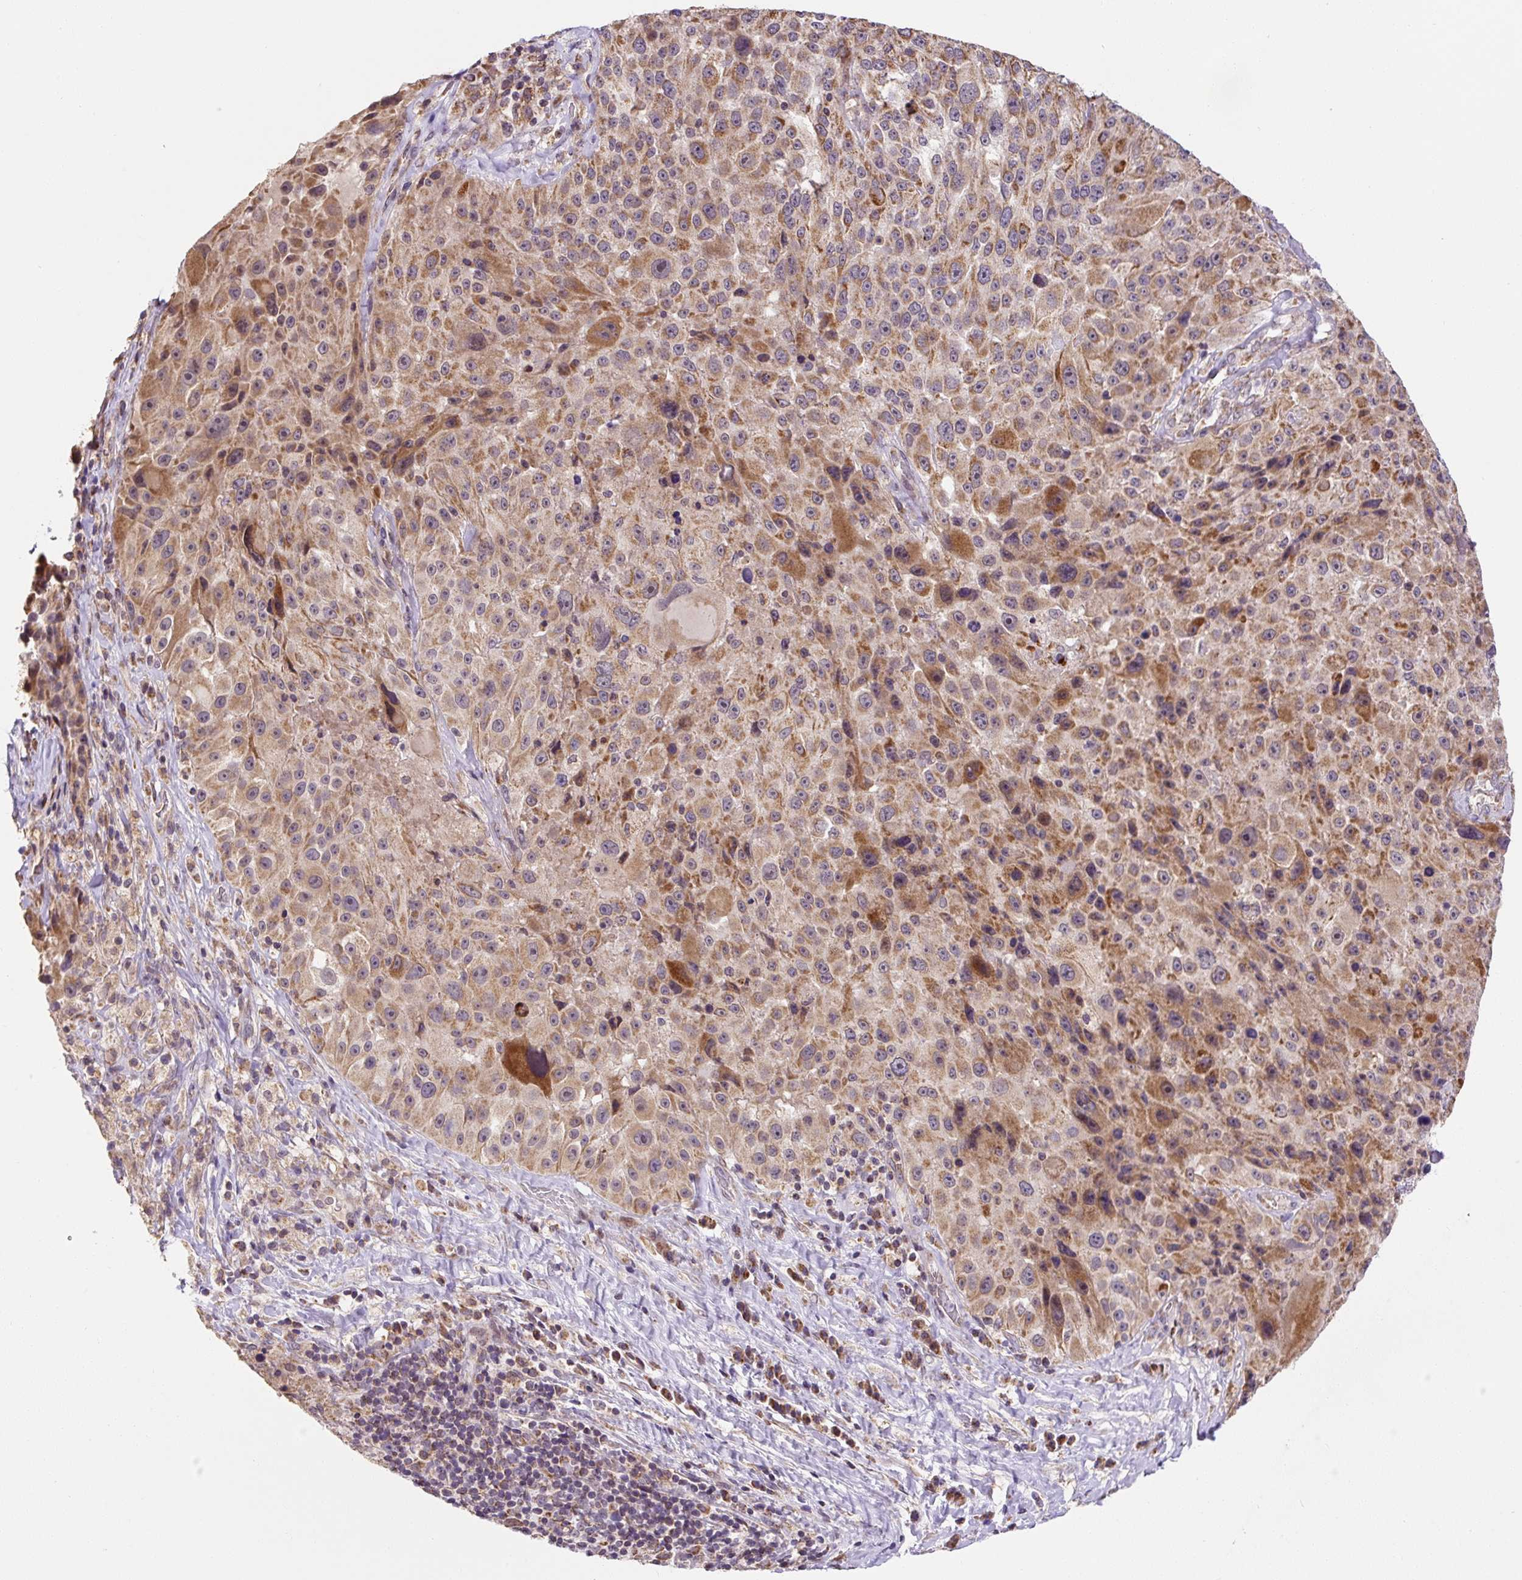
{"staining": {"intensity": "moderate", "quantity": ">75%", "location": "cytoplasmic/membranous"}, "tissue": "melanoma", "cell_type": "Tumor cells", "image_type": "cancer", "snomed": [{"axis": "morphology", "description": "Malignant melanoma, Metastatic site"}, {"axis": "topography", "description": "Lymph node"}], "caption": "Immunohistochemical staining of malignant melanoma (metastatic site) reveals moderate cytoplasmic/membranous protein positivity in about >75% of tumor cells.", "gene": "MFSD9", "patient": {"sex": "male", "age": 62}}